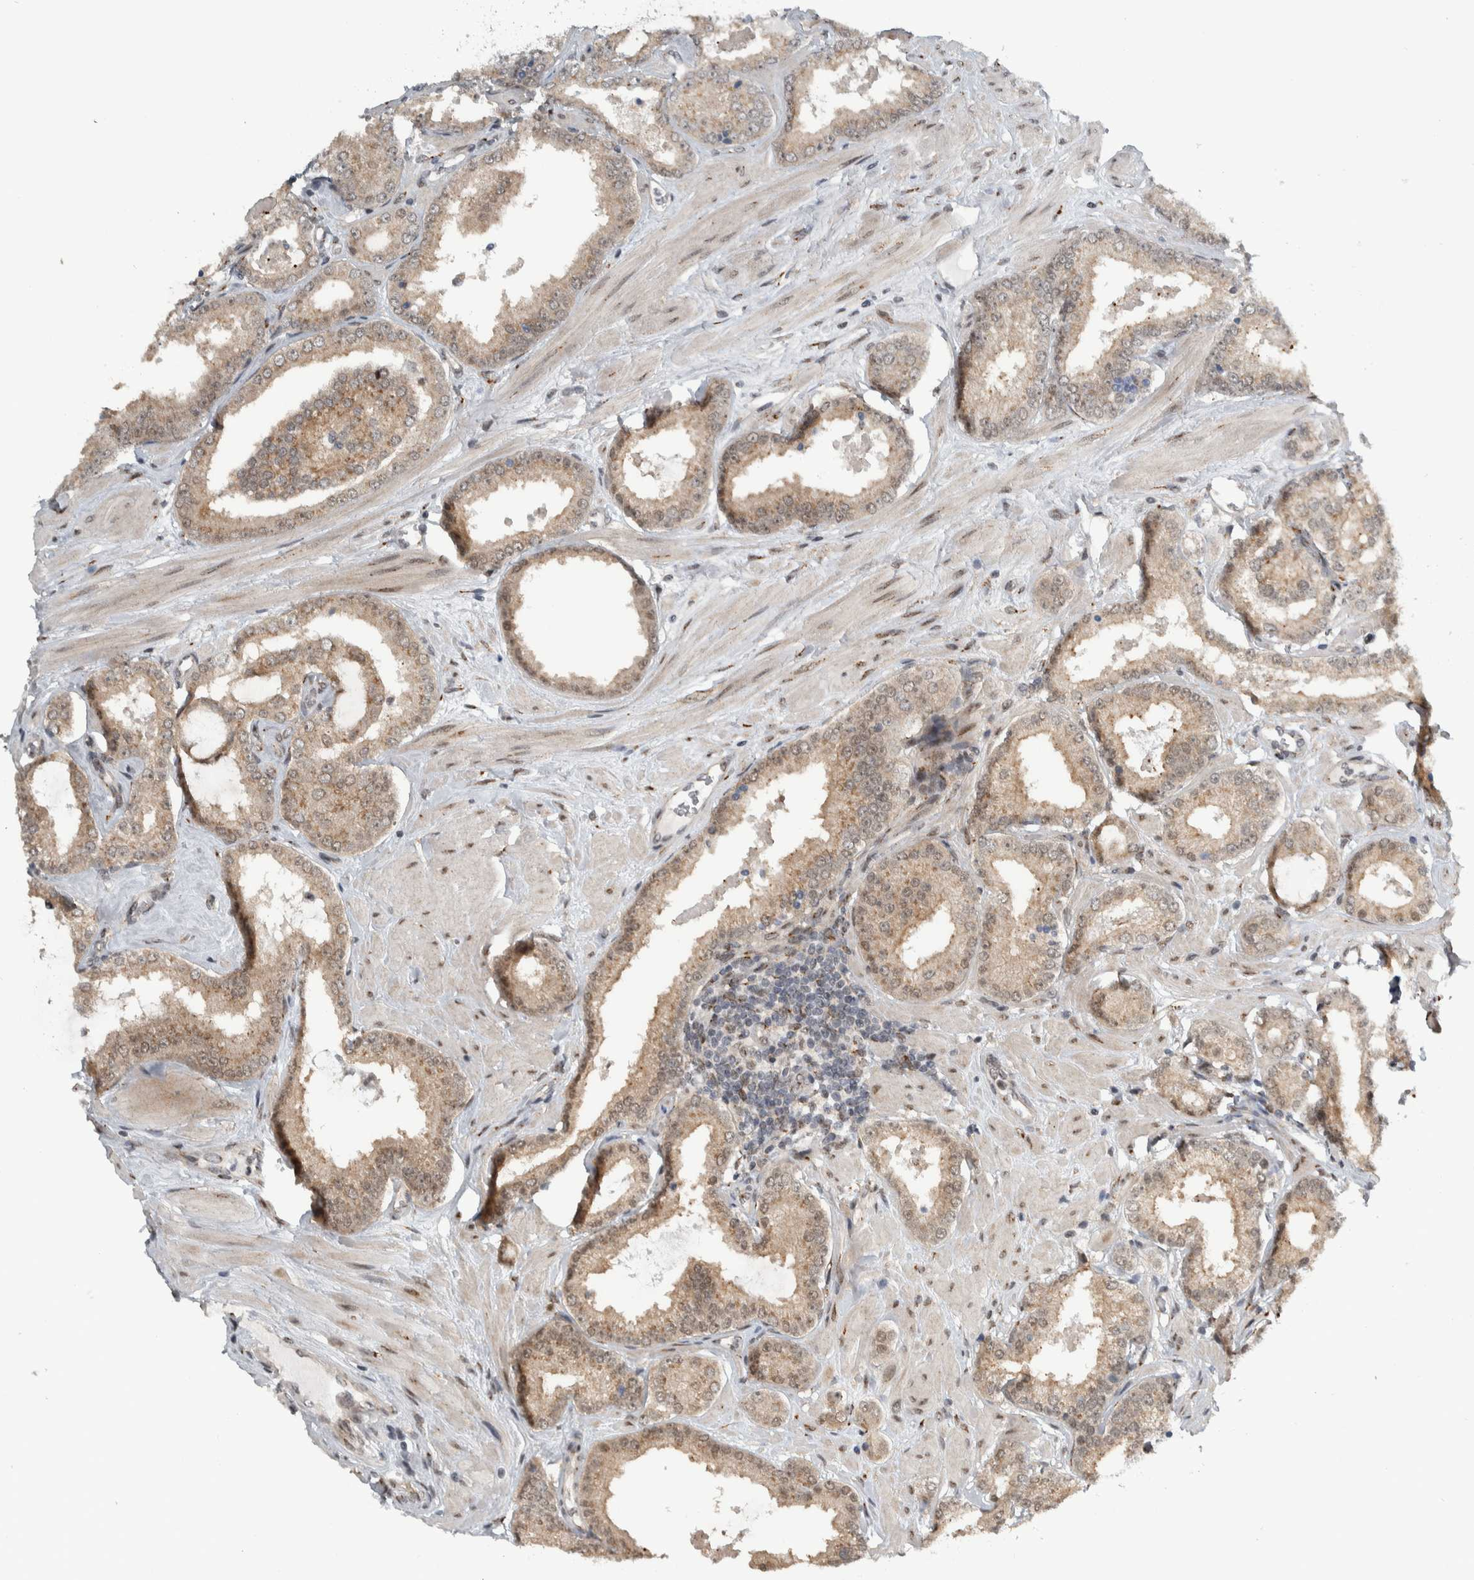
{"staining": {"intensity": "weak", "quantity": ">75%", "location": "cytoplasmic/membranous"}, "tissue": "prostate cancer", "cell_type": "Tumor cells", "image_type": "cancer", "snomed": [{"axis": "morphology", "description": "Adenocarcinoma, Low grade"}, {"axis": "topography", "description": "Prostate"}], "caption": "Protein staining of prostate cancer (low-grade adenocarcinoma) tissue reveals weak cytoplasmic/membranous staining in approximately >75% of tumor cells.", "gene": "ZMYND8", "patient": {"sex": "male", "age": 62}}